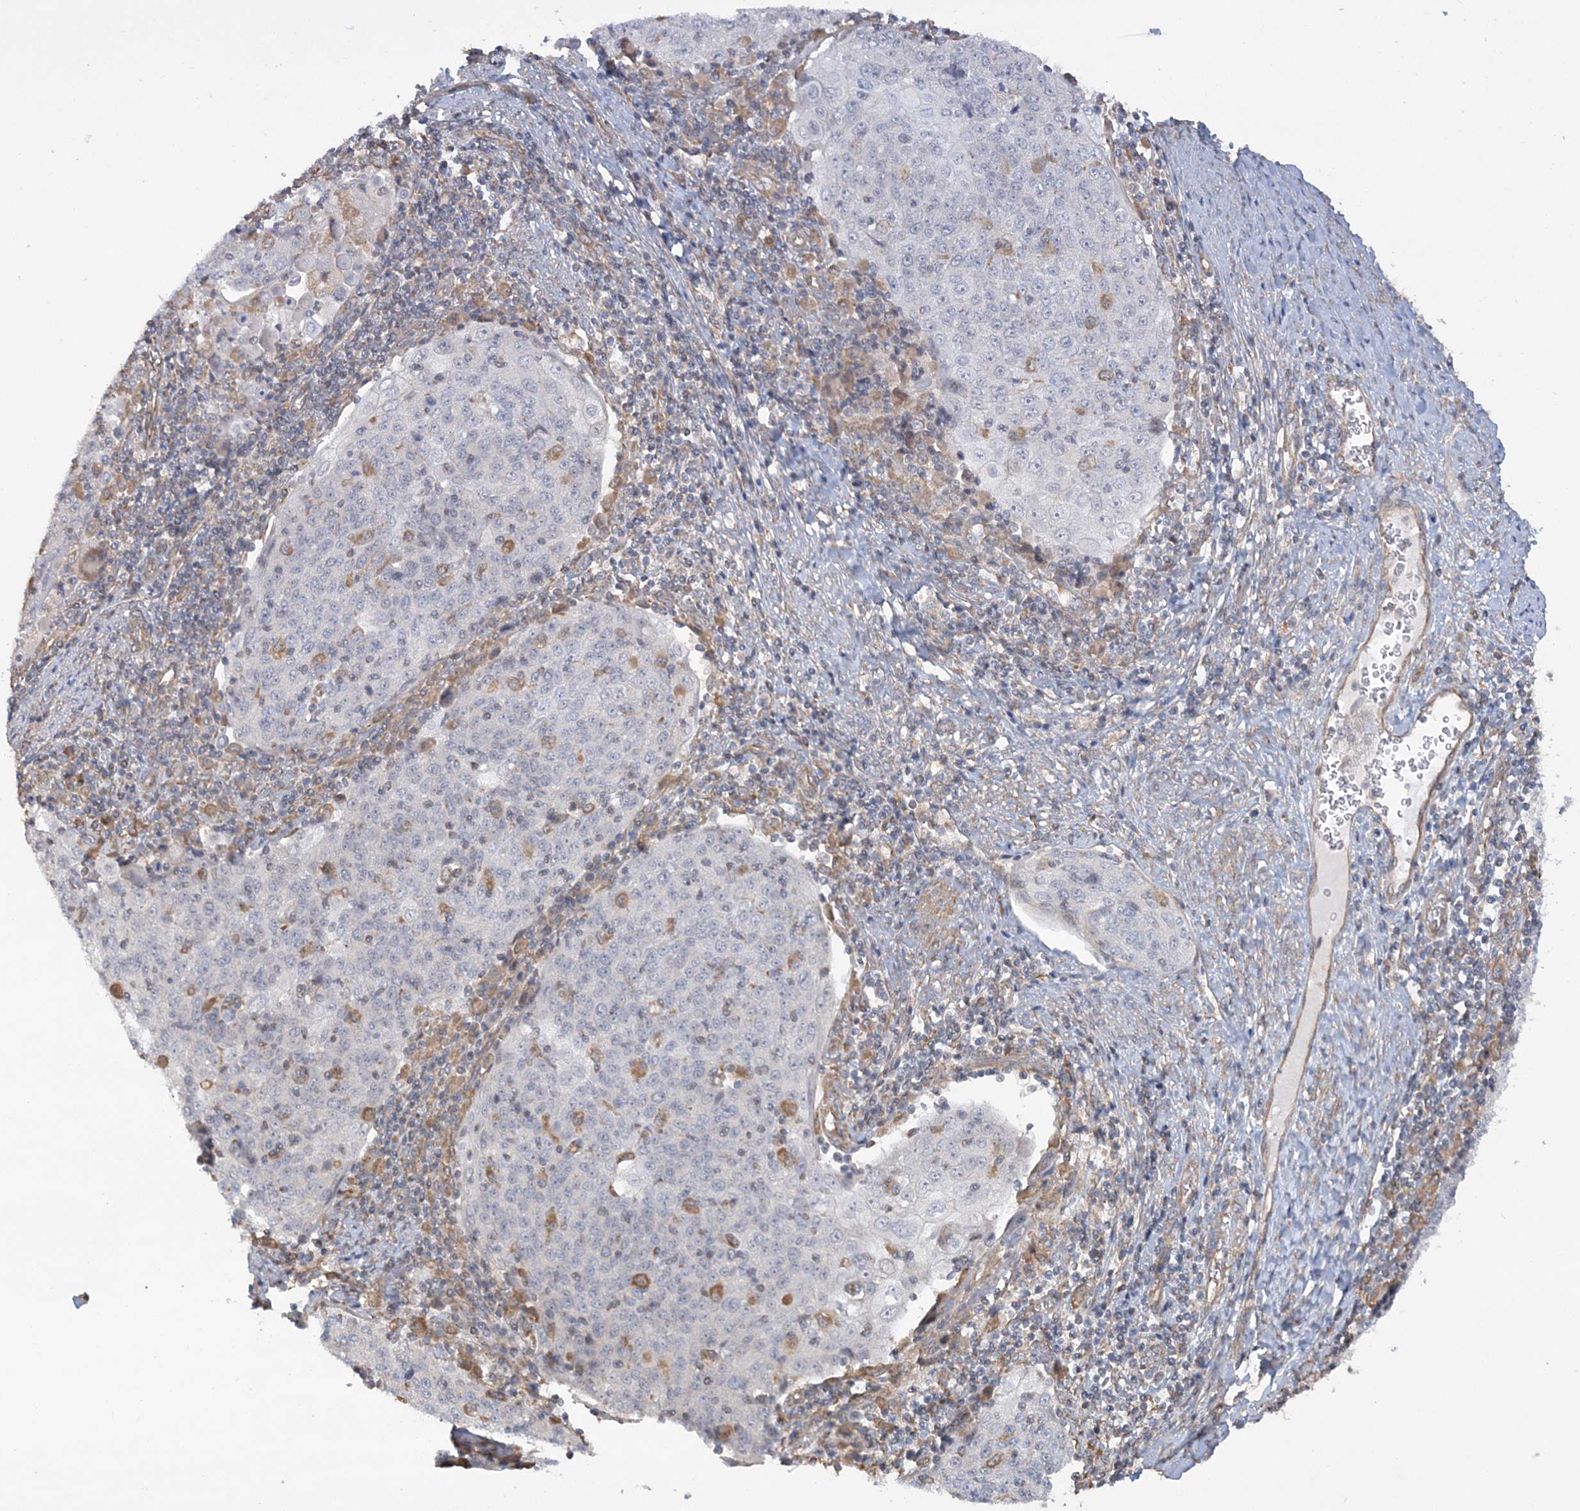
{"staining": {"intensity": "negative", "quantity": "none", "location": "none"}, "tissue": "cervical cancer", "cell_type": "Tumor cells", "image_type": "cancer", "snomed": [{"axis": "morphology", "description": "Squamous cell carcinoma, NOS"}, {"axis": "topography", "description": "Cervix"}], "caption": "Image shows no protein expression in tumor cells of squamous cell carcinoma (cervical) tissue.", "gene": "ZNF821", "patient": {"sex": "female", "age": 48}}